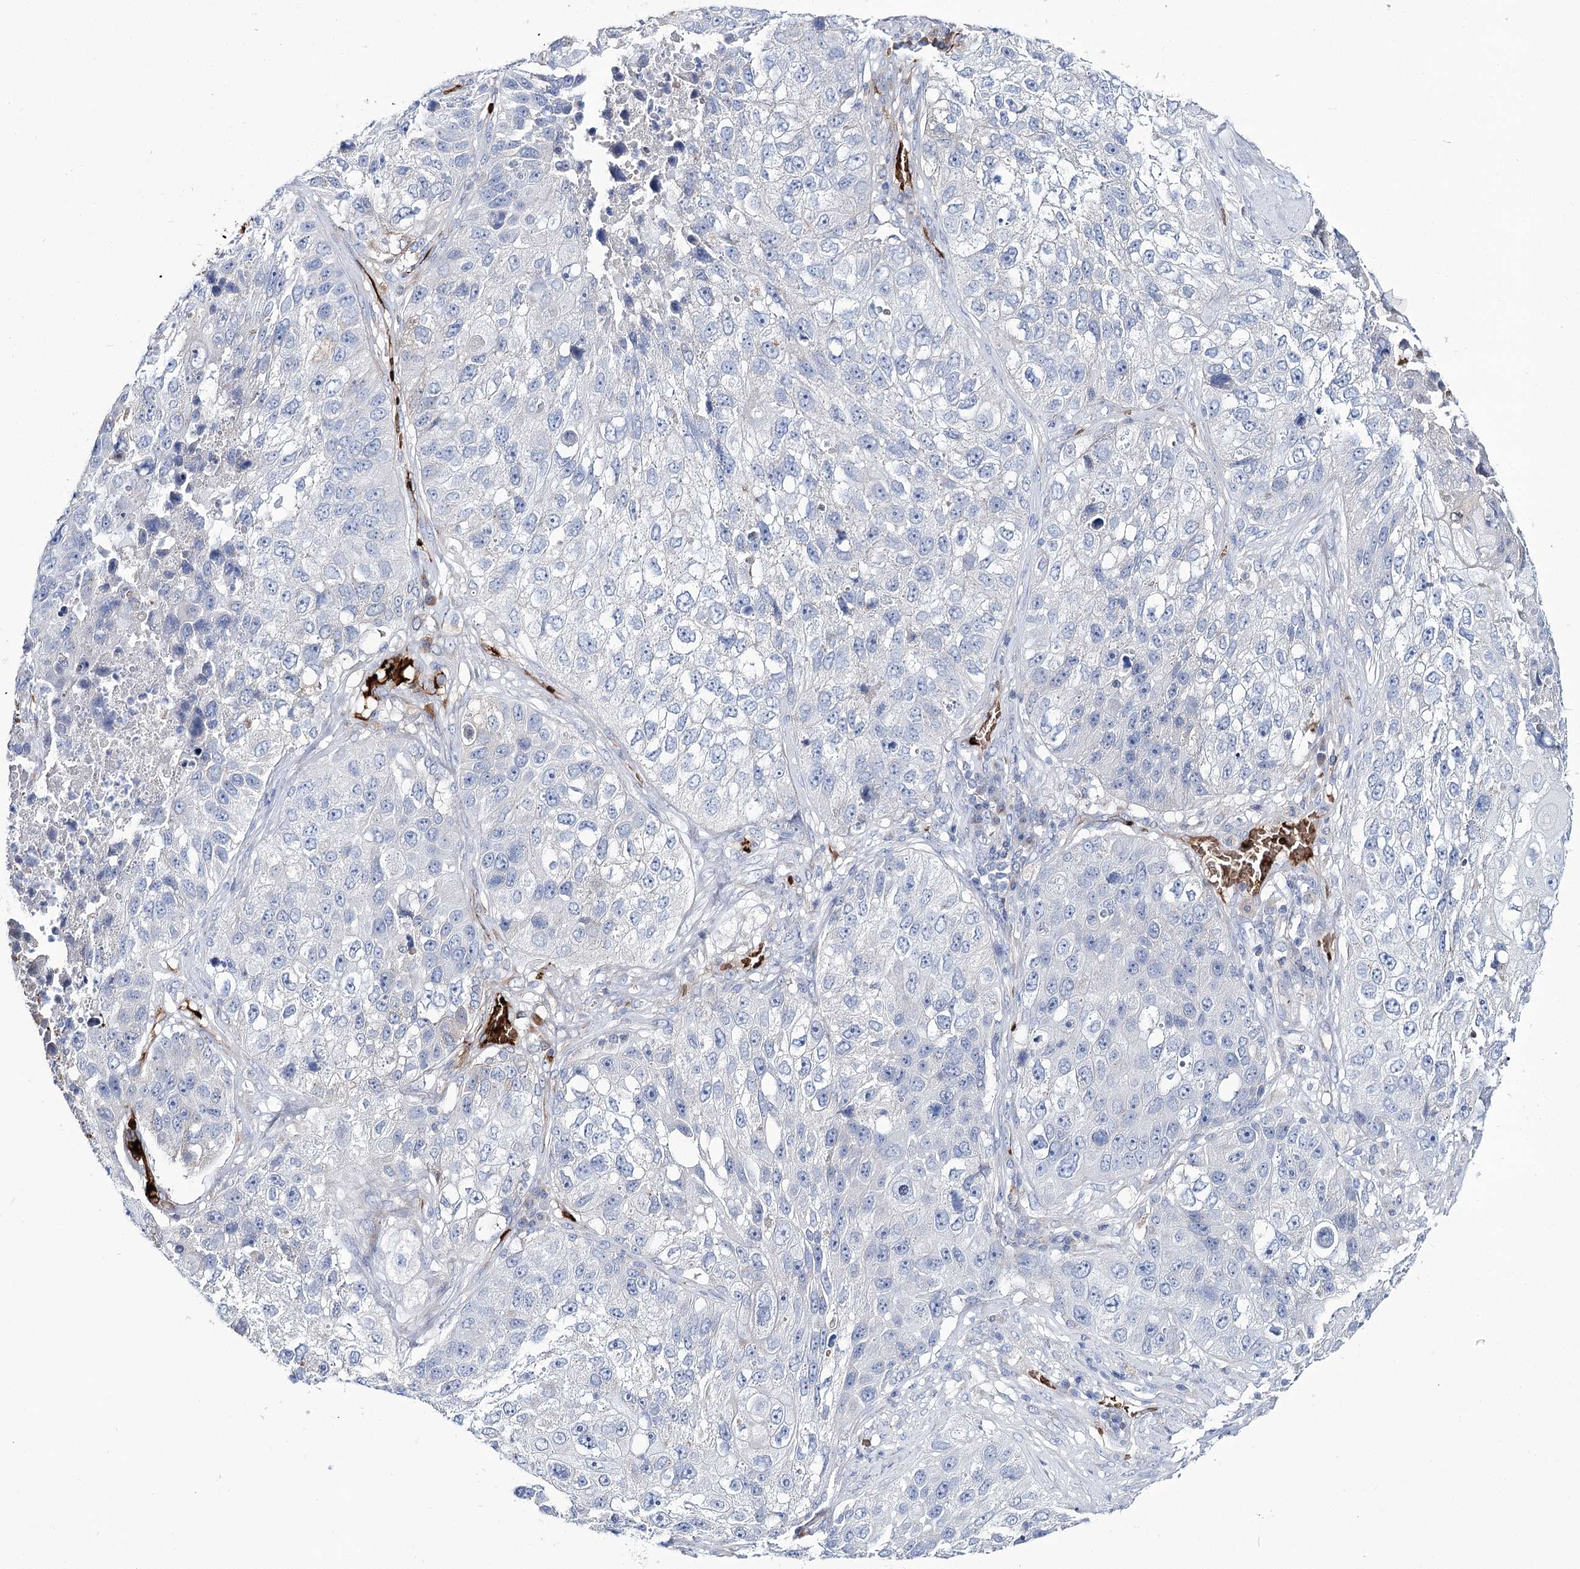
{"staining": {"intensity": "negative", "quantity": "none", "location": "none"}, "tissue": "lung cancer", "cell_type": "Tumor cells", "image_type": "cancer", "snomed": [{"axis": "morphology", "description": "Squamous cell carcinoma, NOS"}, {"axis": "topography", "description": "Lung"}], "caption": "Immunohistochemistry micrograph of neoplastic tissue: human lung cancer stained with DAB (3,3'-diaminobenzidine) shows no significant protein positivity in tumor cells.", "gene": "GBF1", "patient": {"sex": "male", "age": 61}}